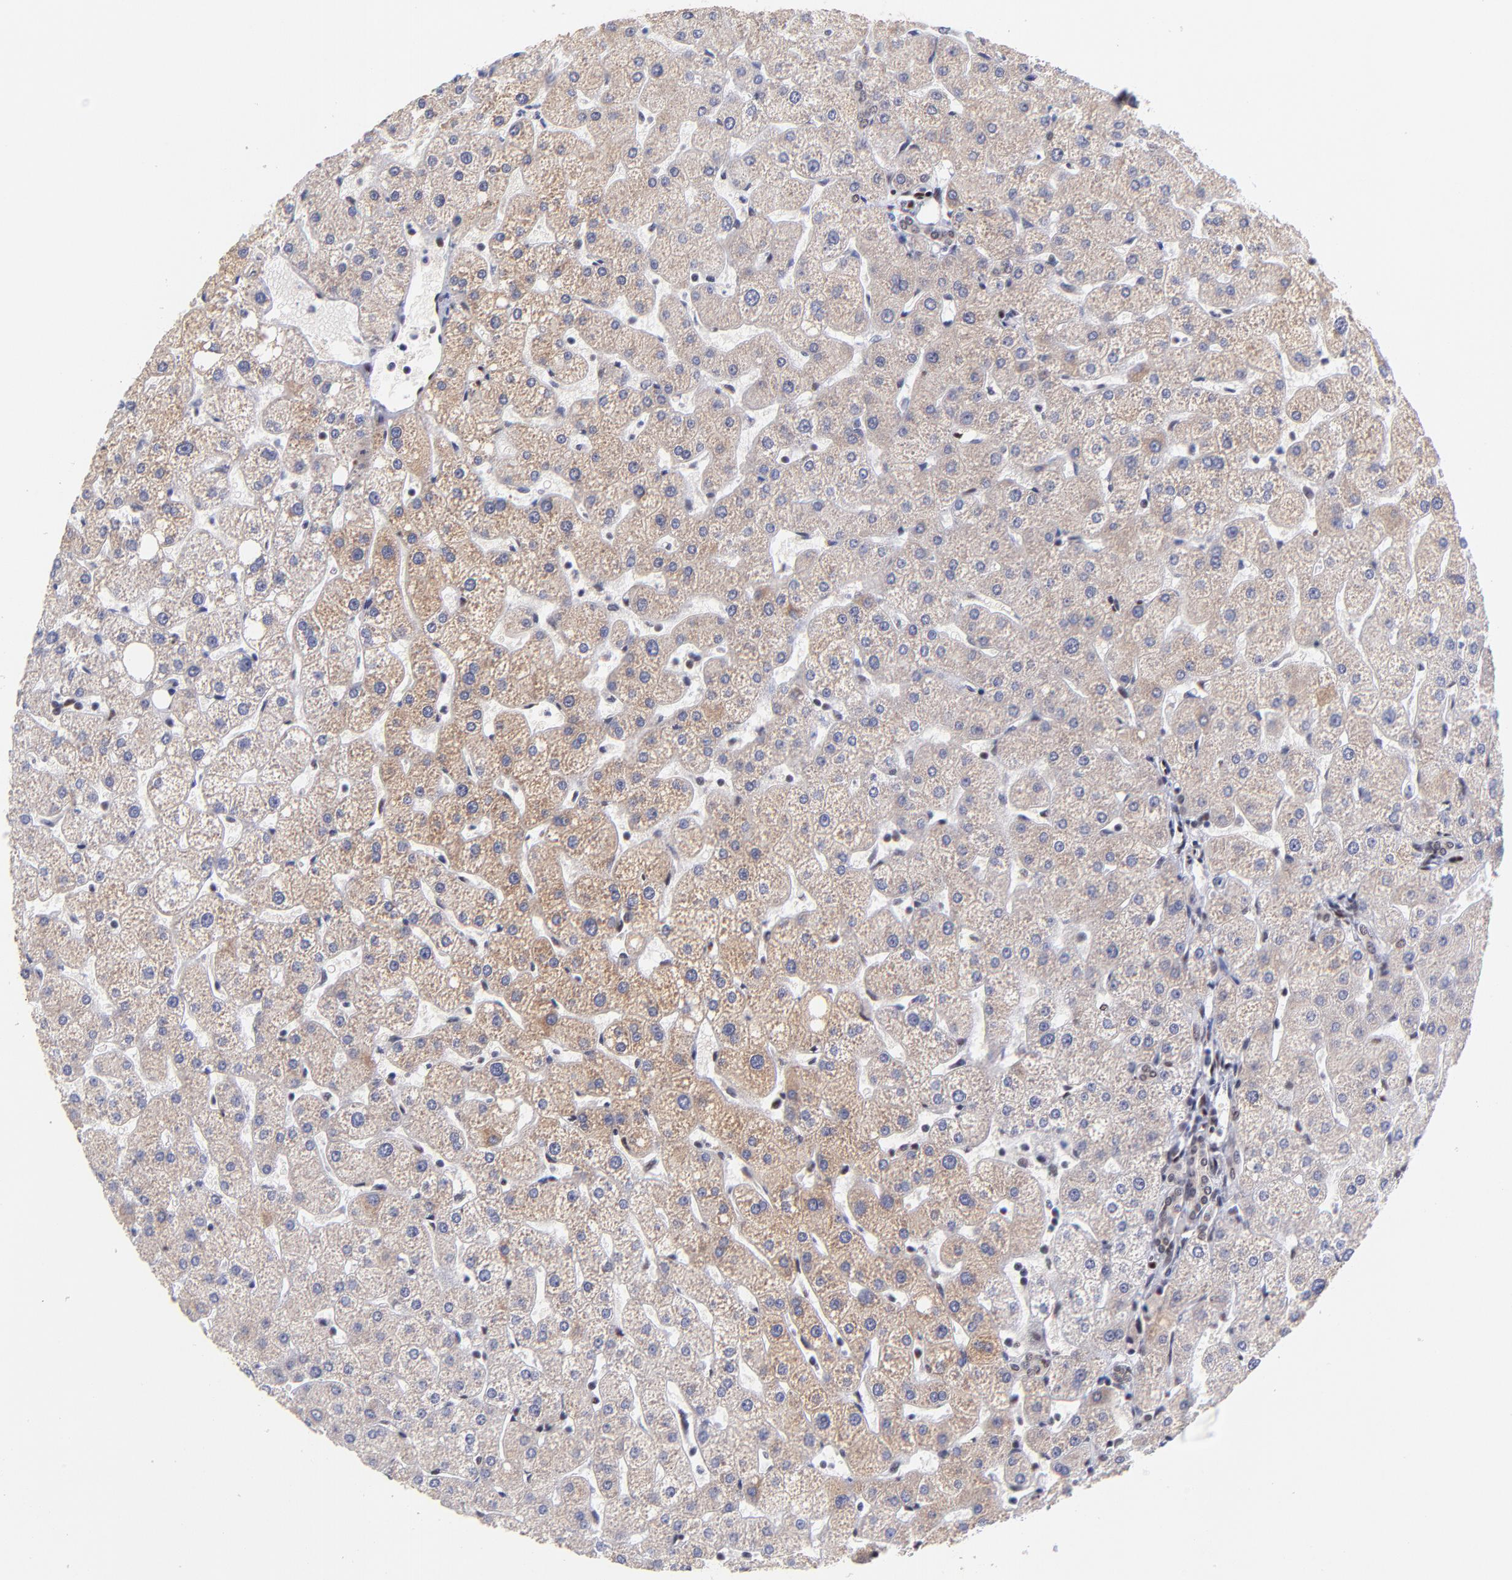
{"staining": {"intensity": "weak", "quantity": "25%-75%", "location": "nuclear"}, "tissue": "liver", "cell_type": "Cholangiocytes", "image_type": "normal", "snomed": [{"axis": "morphology", "description": "Normal tissue, NOS"}, {"axis": "topography", "description": "Liver"}], "caption": "Immunohistochemistry micrograph of normal liver: human liver stained using IHC shows low levels of weak protein expression localized specifically in the nuclear of cholangiocytes, appearing as a nuclear brown color.", "gene": "MIDEAS", "patient": {"sex": "male", "age": 67}}